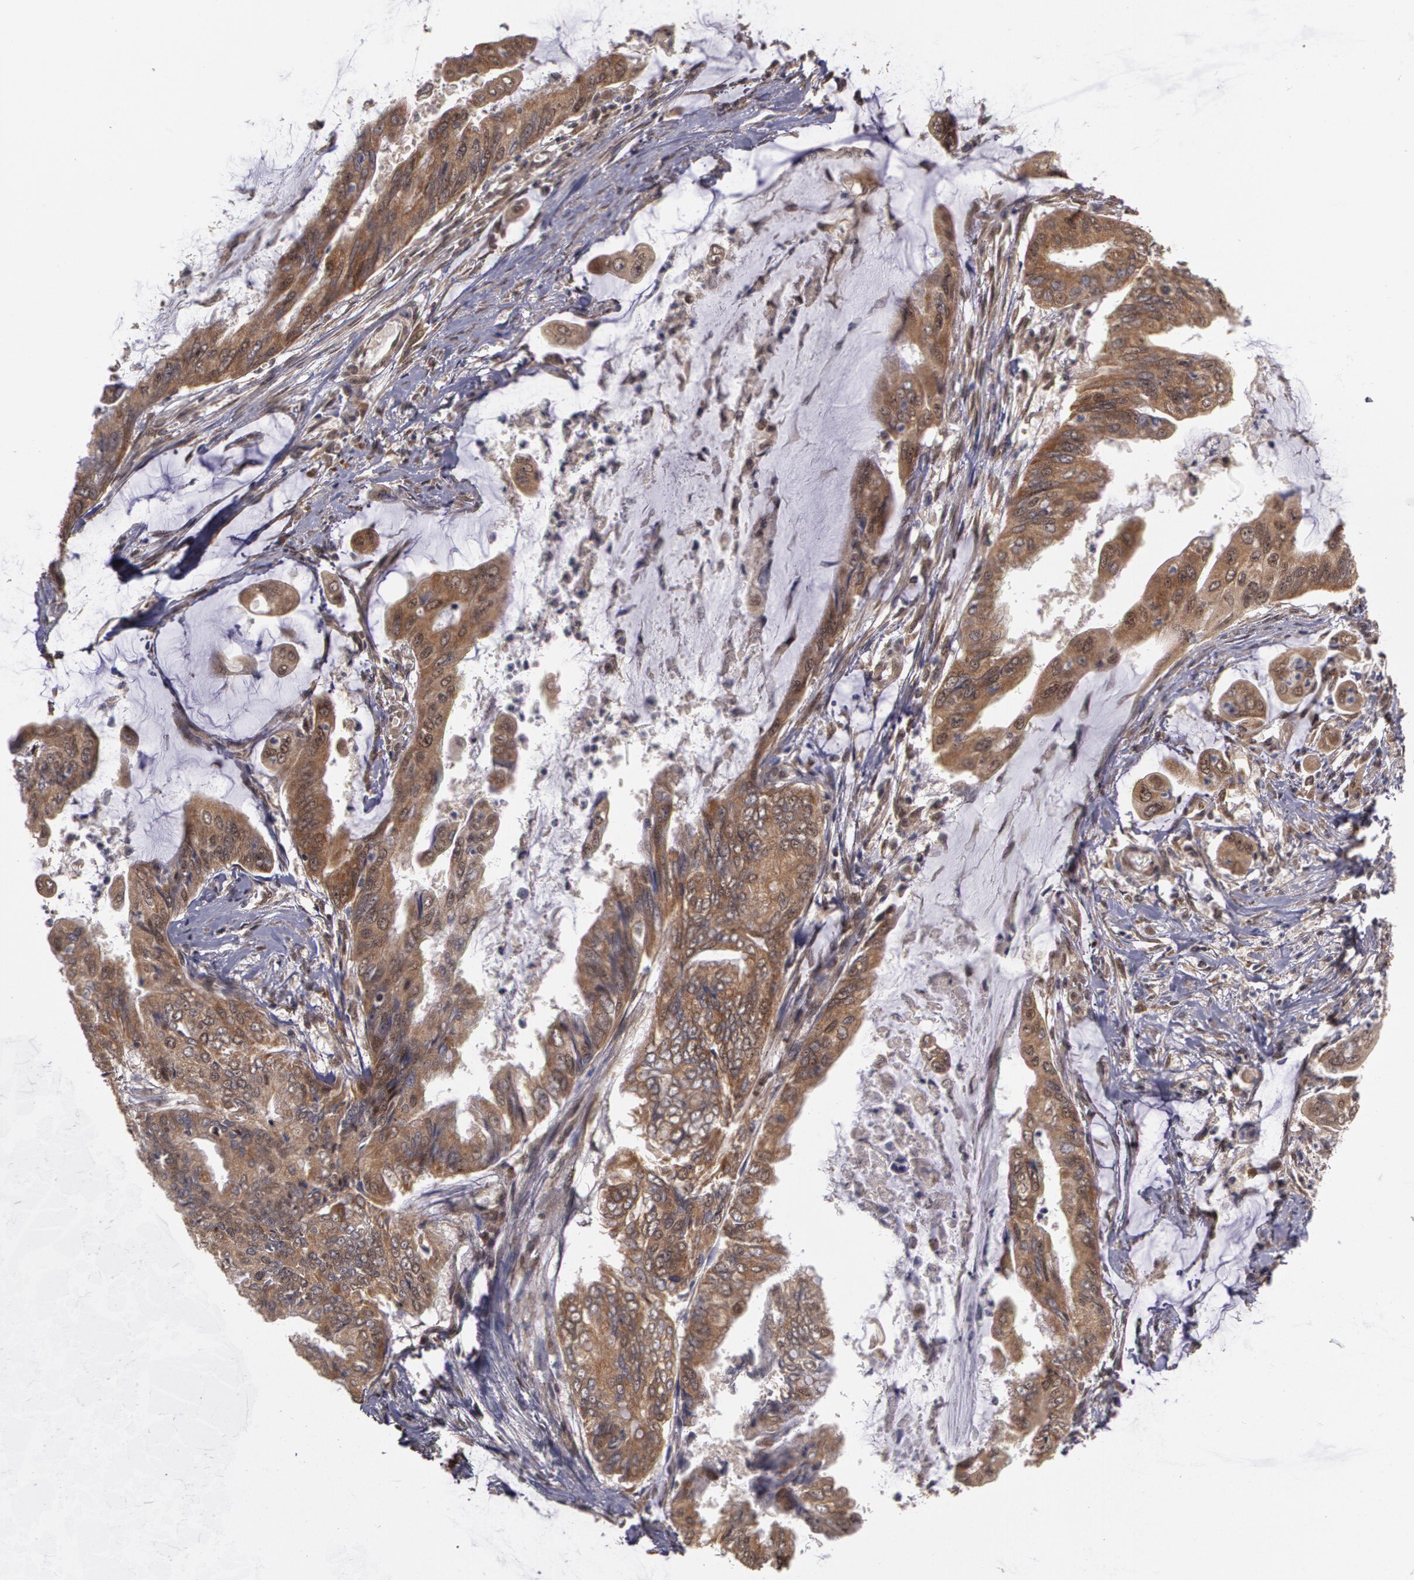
{"staining": {"intensity": "strong", "quantity": ">75%", "location": "cytoplasmic/membranous"}, "tissue": "stomach cancer", "cell_type": "Tumor cells", "image_type": "cancer", "snomed": [{"axis": "morphology", "description": "Adenocarcinoma, NOS"}, {"axis": "topography", "description": "Stomach, upper"}], "caption": "Adenocarcinoma (stomach) was stained to show a protein in brown. There is high levels of strong cytoplasmic/membranous expression in about >75% of tumor cells.", "gene": "GLIS1", "patient": {"sex": "male", "age": 80}}